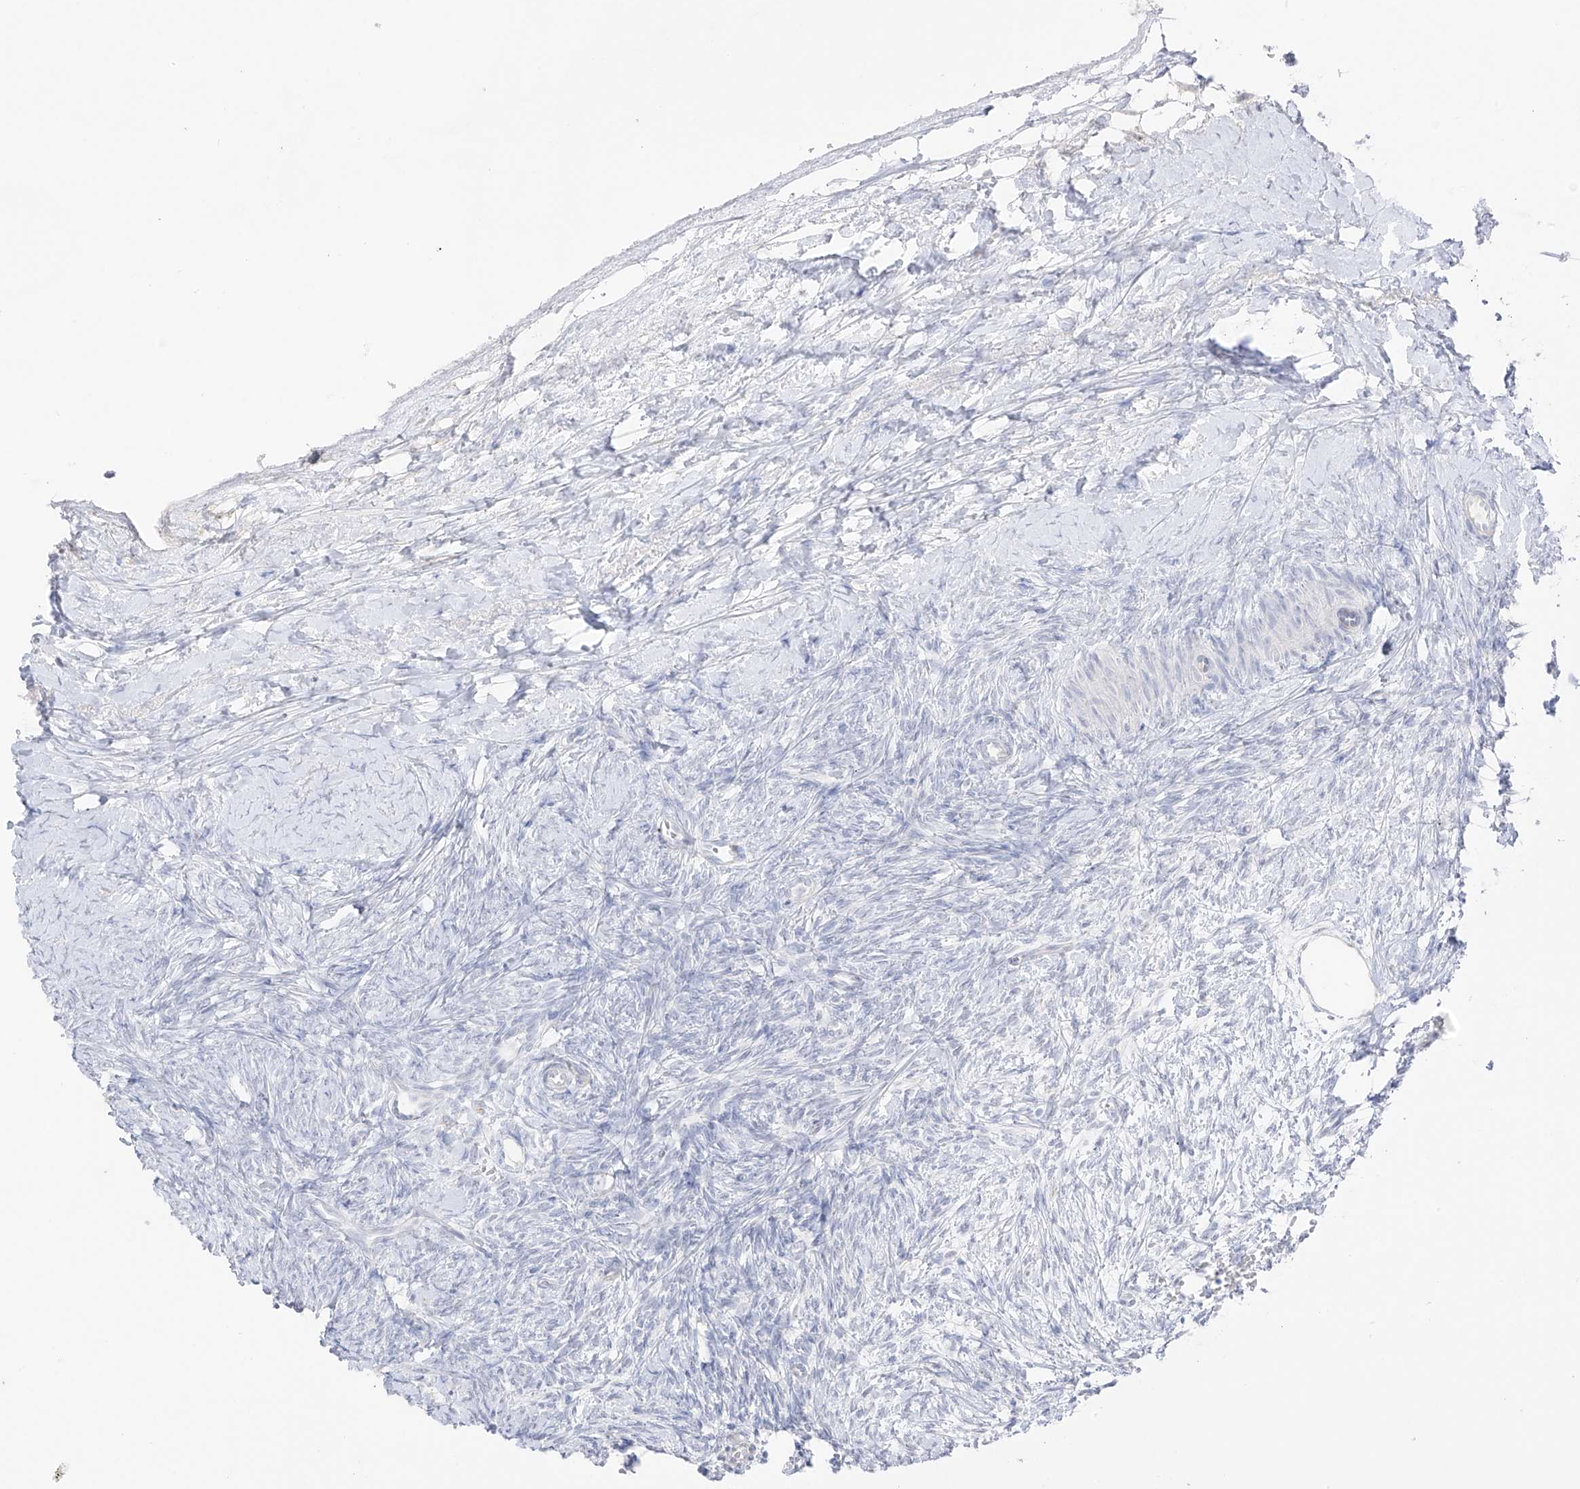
{"staining": {"intensity": "negative", "quantity": "none", "location": "none"}, "tissue": "ovary", "cell_type": "Ovarian stroma cells", "image_type": "normal", "snomed": [{"axis": "morphology", "description": "Normal tissue, NOS"}, {"axis": "morphology", "description": "Developmental malformation"}, {"axis": "topography", "description": "Ovary"}], "caption": "This is a micrograph of IHC staining of normal ovary, which shows no positivity in ovarian stroma cells.", "gene": "C11orf87", "patient": {"sex": "female", "age": 39}}